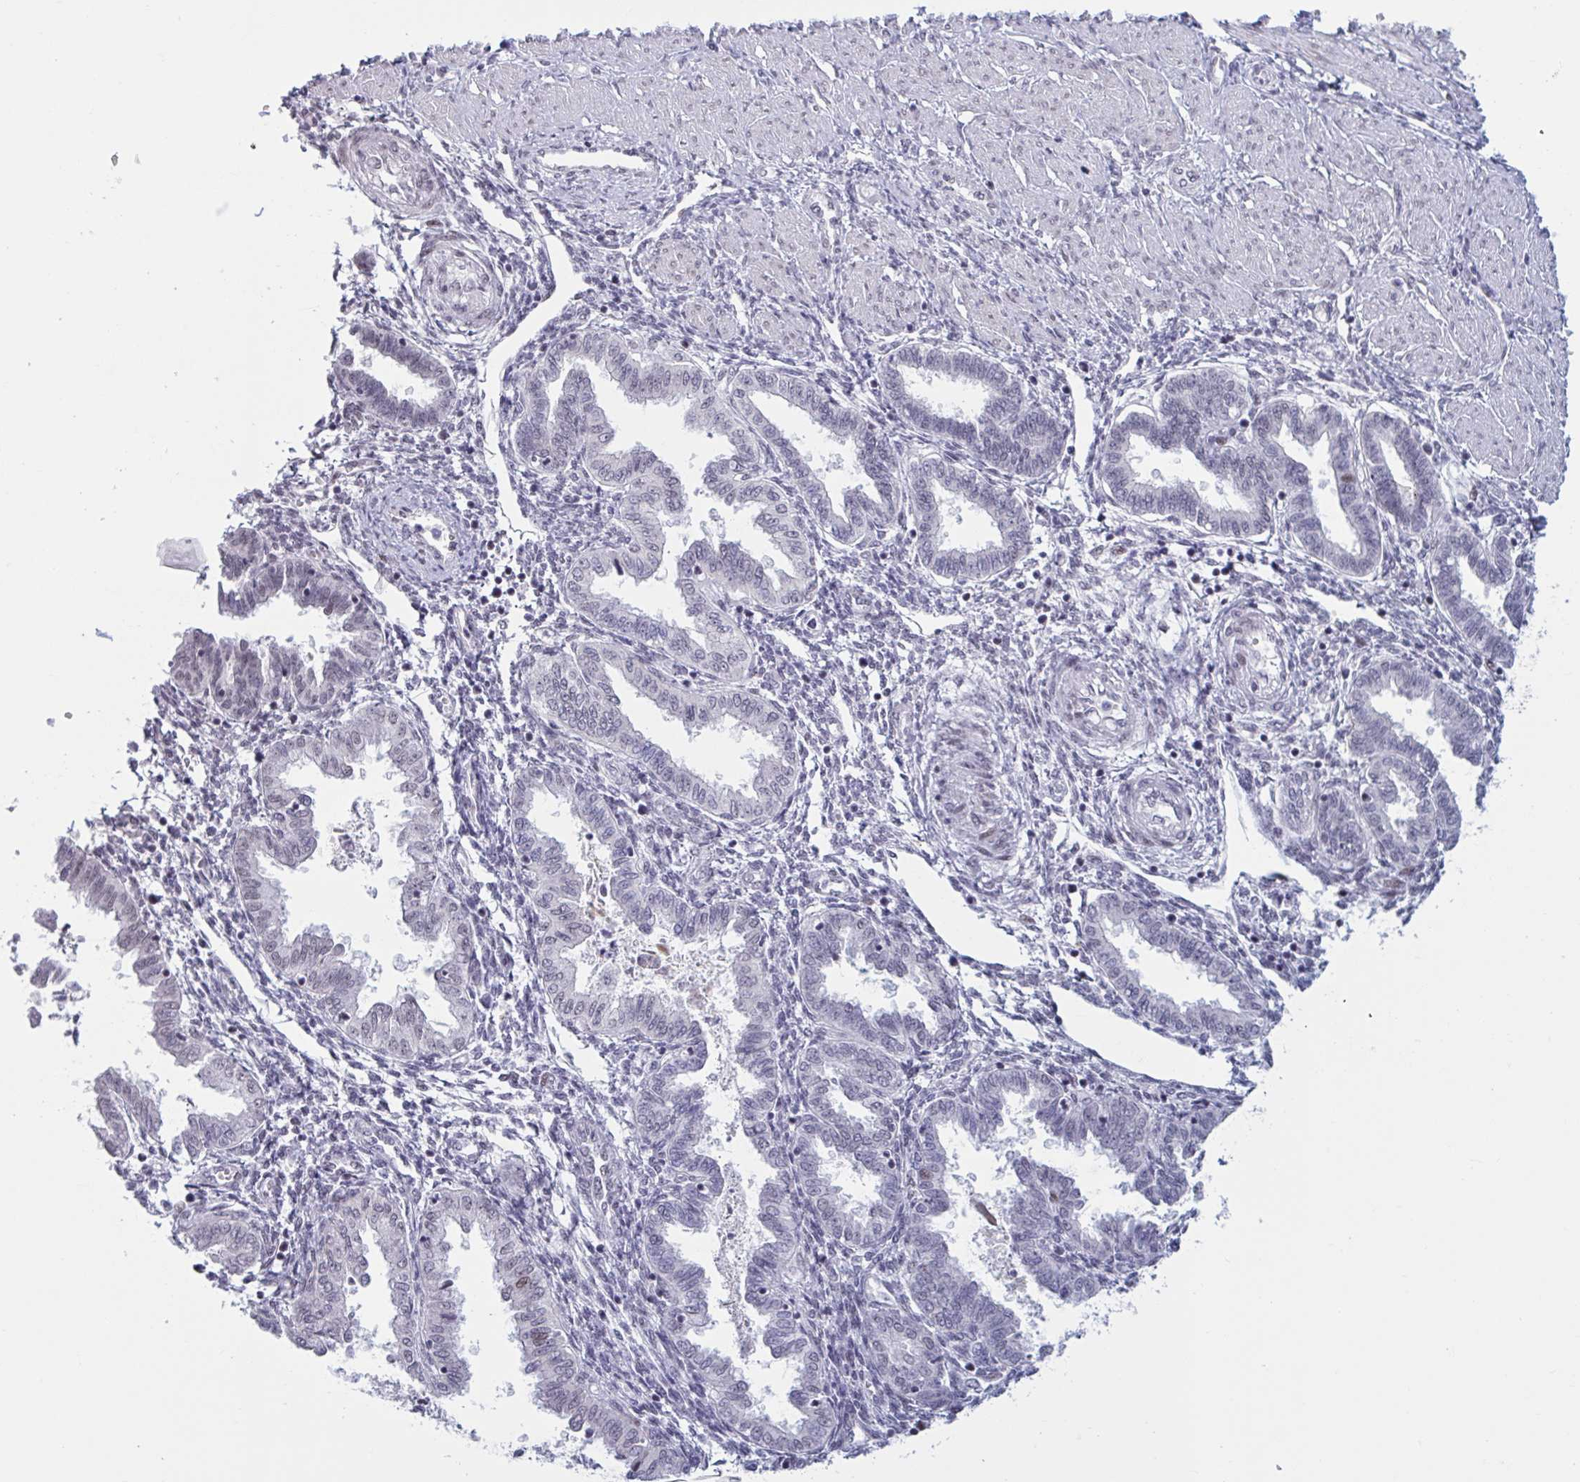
{"staining": {"intensity": "negative", "quantity": "none", "location": "none"}, "tissue": "endometrium", "cell_type": "Cells in endometrial stroma", "image_type": "normal", "snomed": [{"axis": "morphology", "description": "Normal tissue, NOS"}, {"axis": "topography", "description": "Endometrium"}], "caption": "Human endometrium stained for a protein using IHC demonstrates no staining in cells in endometrial stroma.", "gene": "HSD17B6", "patient": {"sex": "female", "age": 33}}